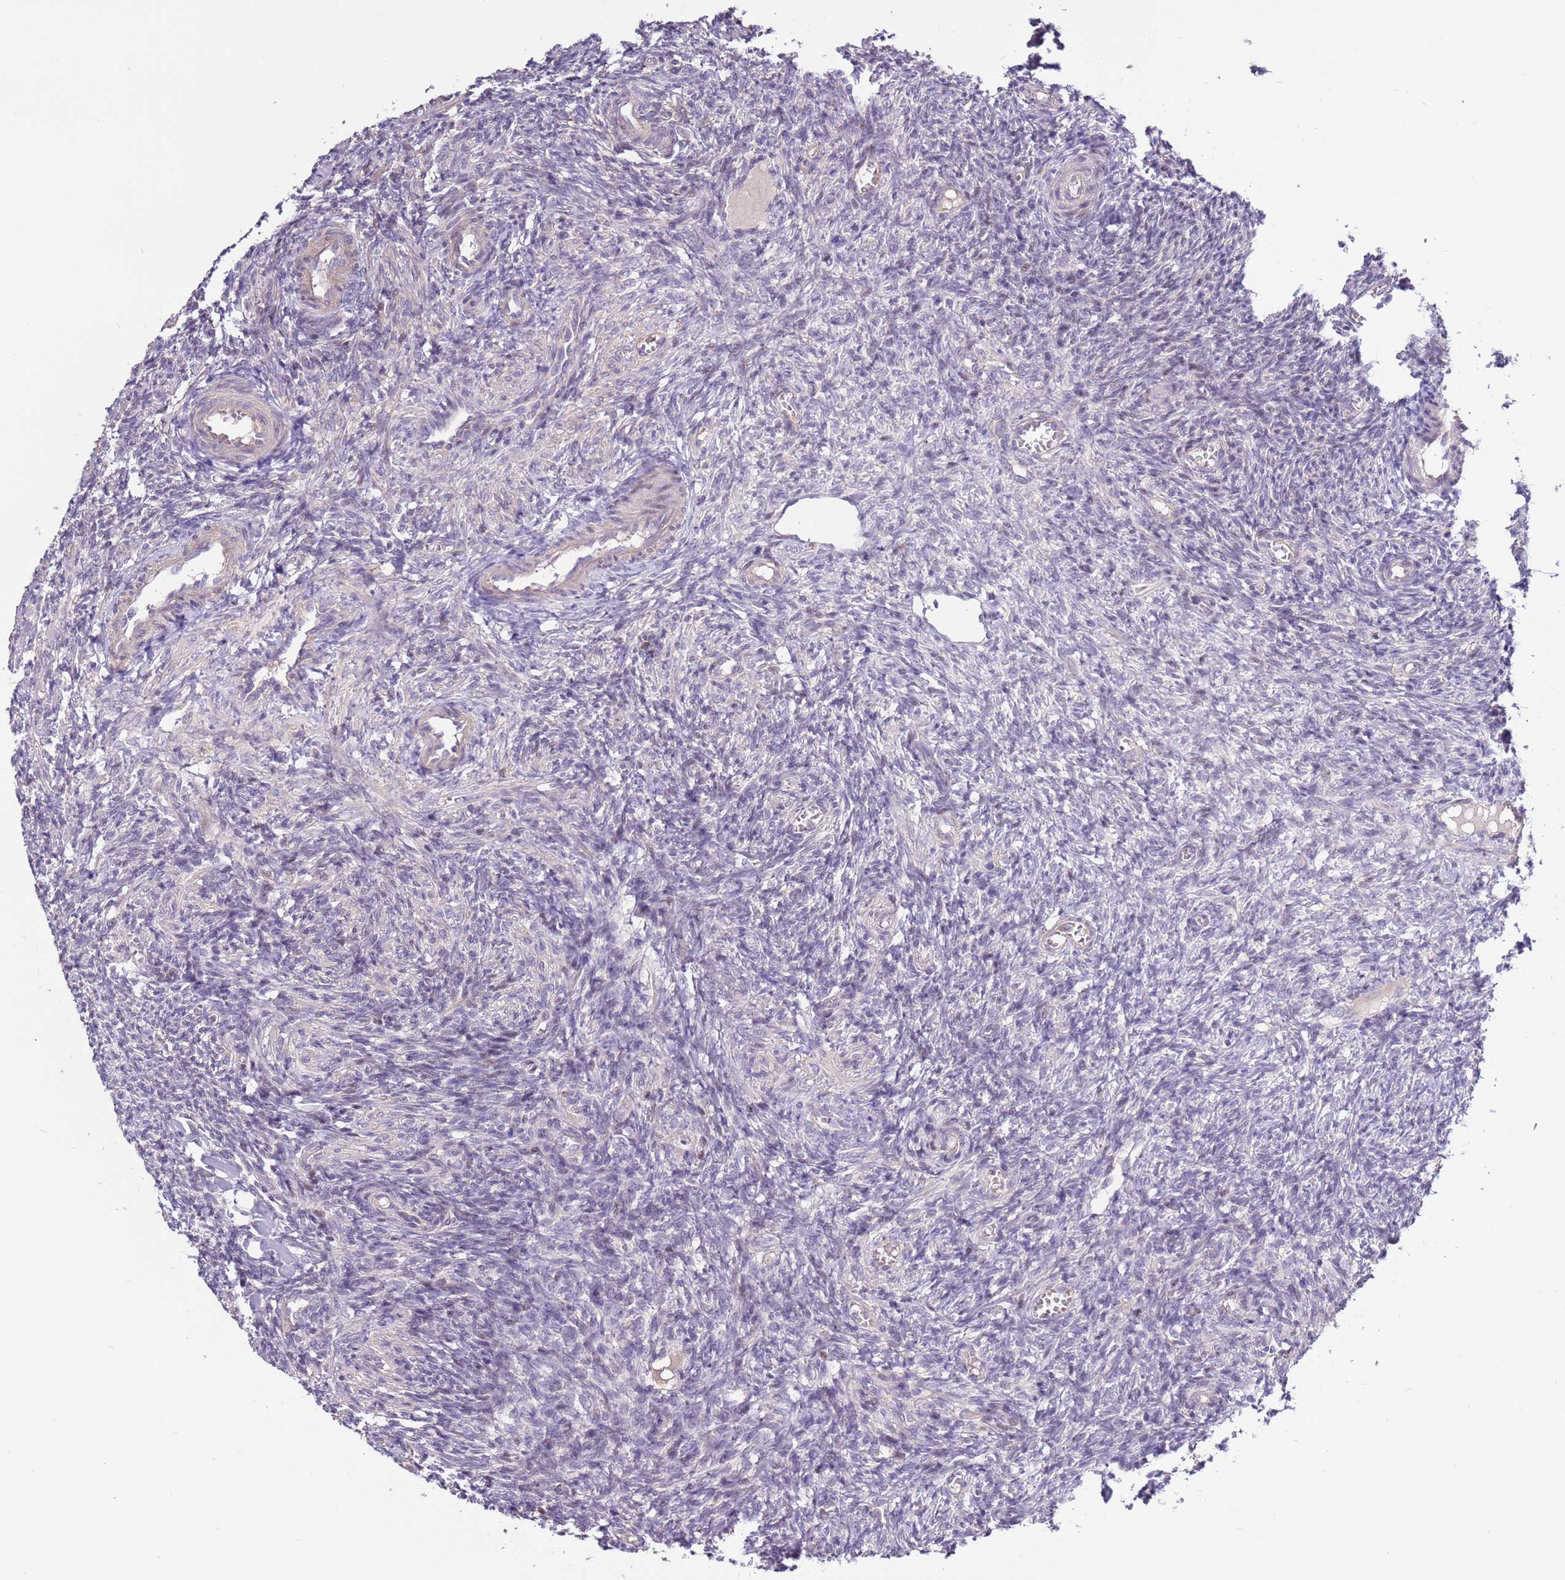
{"staining": {"intensity": "negative", "quantity": "none", "location": "none"}, "tissue": "ovary", "cell_type": "Ovarian stroma cells", "image_type": "normal", "snomed": [{"axis": "morphology", "description": "Normal tissue, NOS"}, {"axis": "topography", "description": "Ovary"}], "caption": "Ovarian stroma cells are negative for protein expression in benign human ovary.", "gene": "EVA1B", "patient": {"sex": "female", "age": 27}}